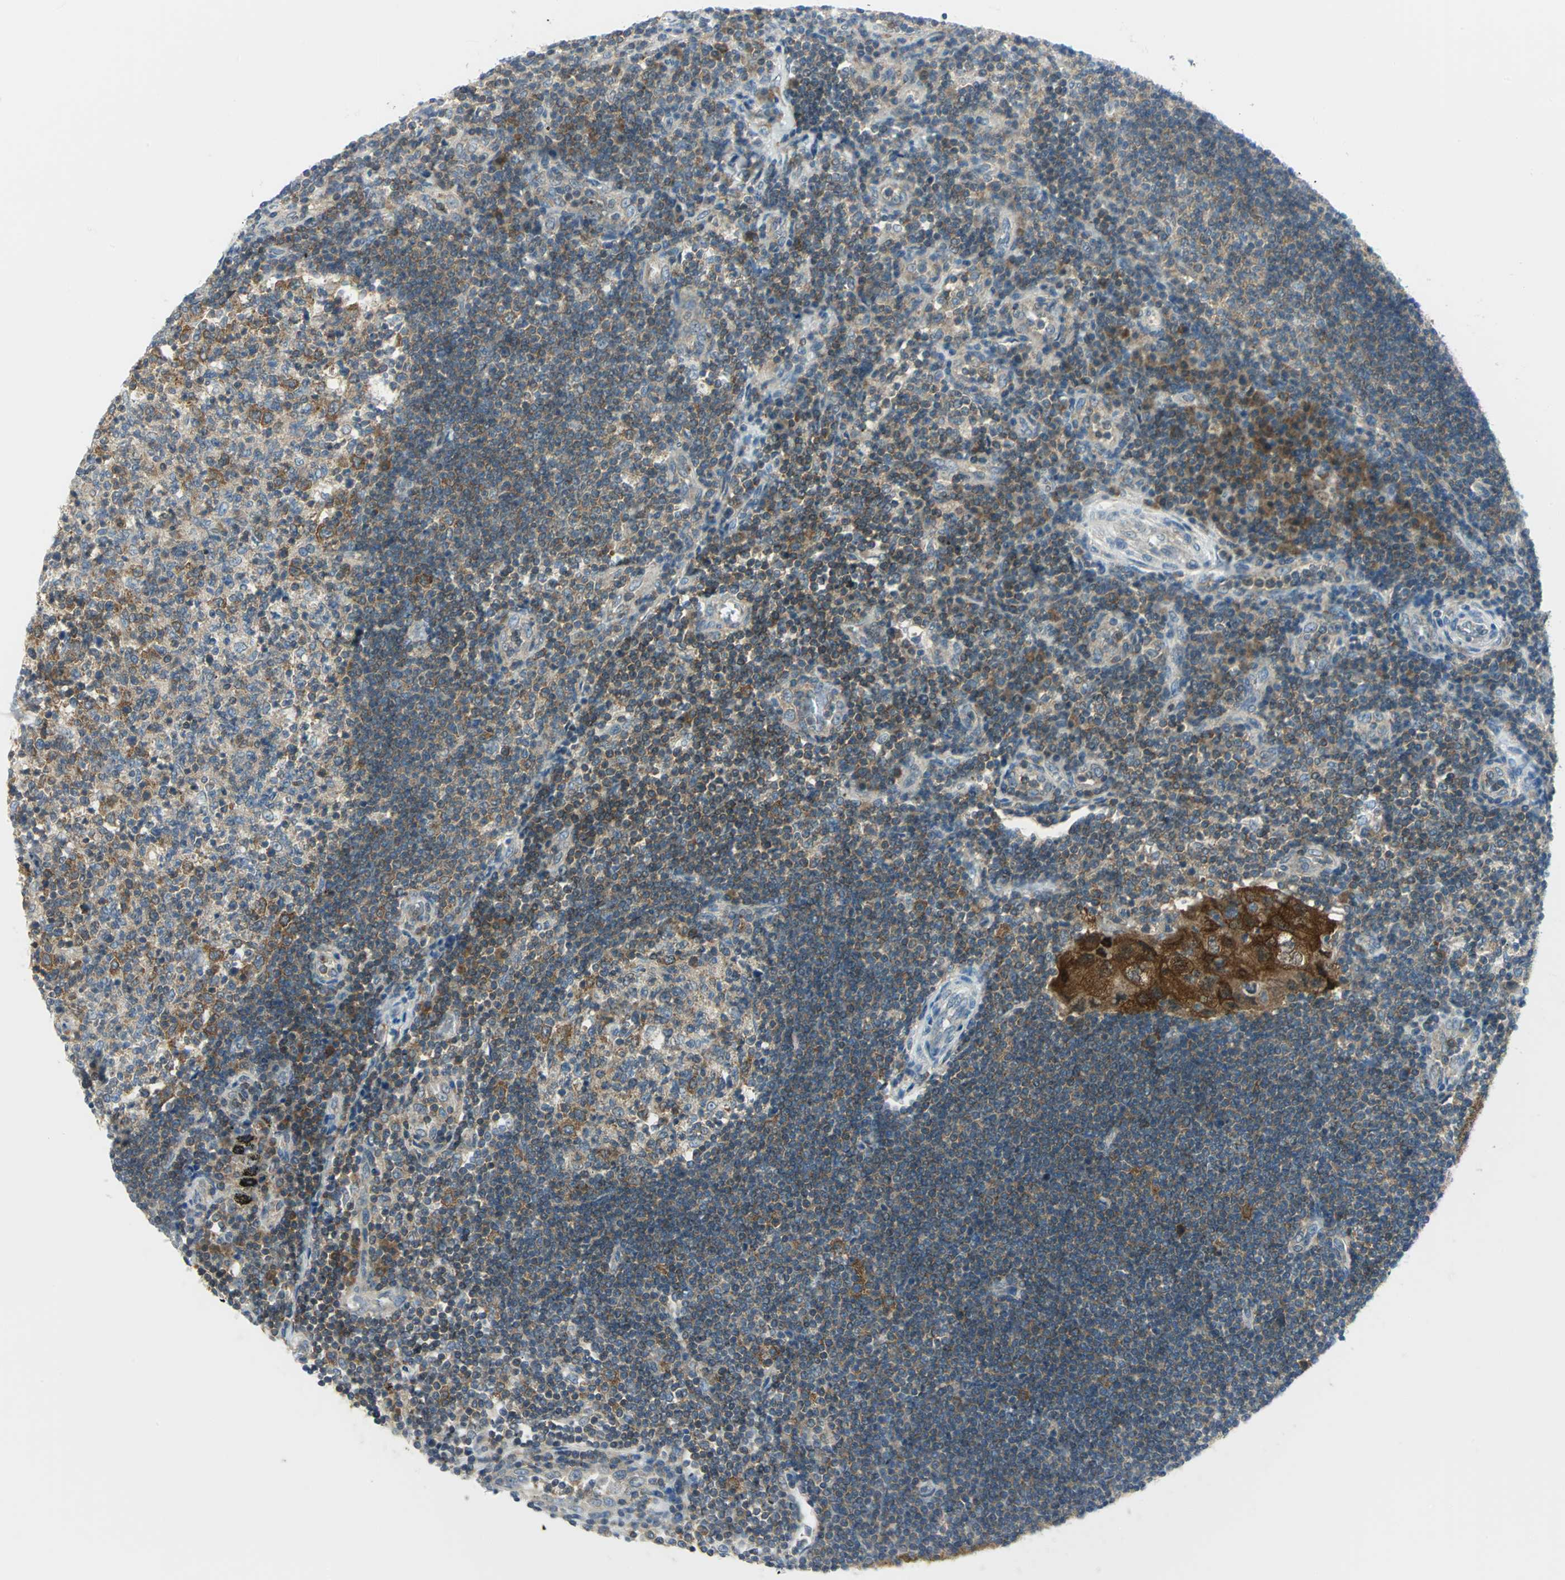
{"staining": {"intensity": "strong", "quantity": "25%-75%", "location": "cytoplasmic/membranous"}, "tissue": "lymph node", "cell_type": "Germinal center cells", "image_type": "normal", "snomed": [{"axis": "morphology", "description": "Normal tissue, NOS"}, {"axis": "morphology", "description": "Squamous cell carcinoma, metastatic, NOS"}, {"axis": "topography", "description": "Lymph node"}], "caption": "Immunohistochemistry (IHC) micrograph of benign lymph node: lymph node stained using immunohistochemistry (IHC) exhibits high levels of strong protein expression localized specifically in the cytoplasmic/membranous of germinal center cells, appearing as a cytoplasmic/membranous brown color.", "gene": "ALDOA", "patient": {"sex": "female", "age": 53}}